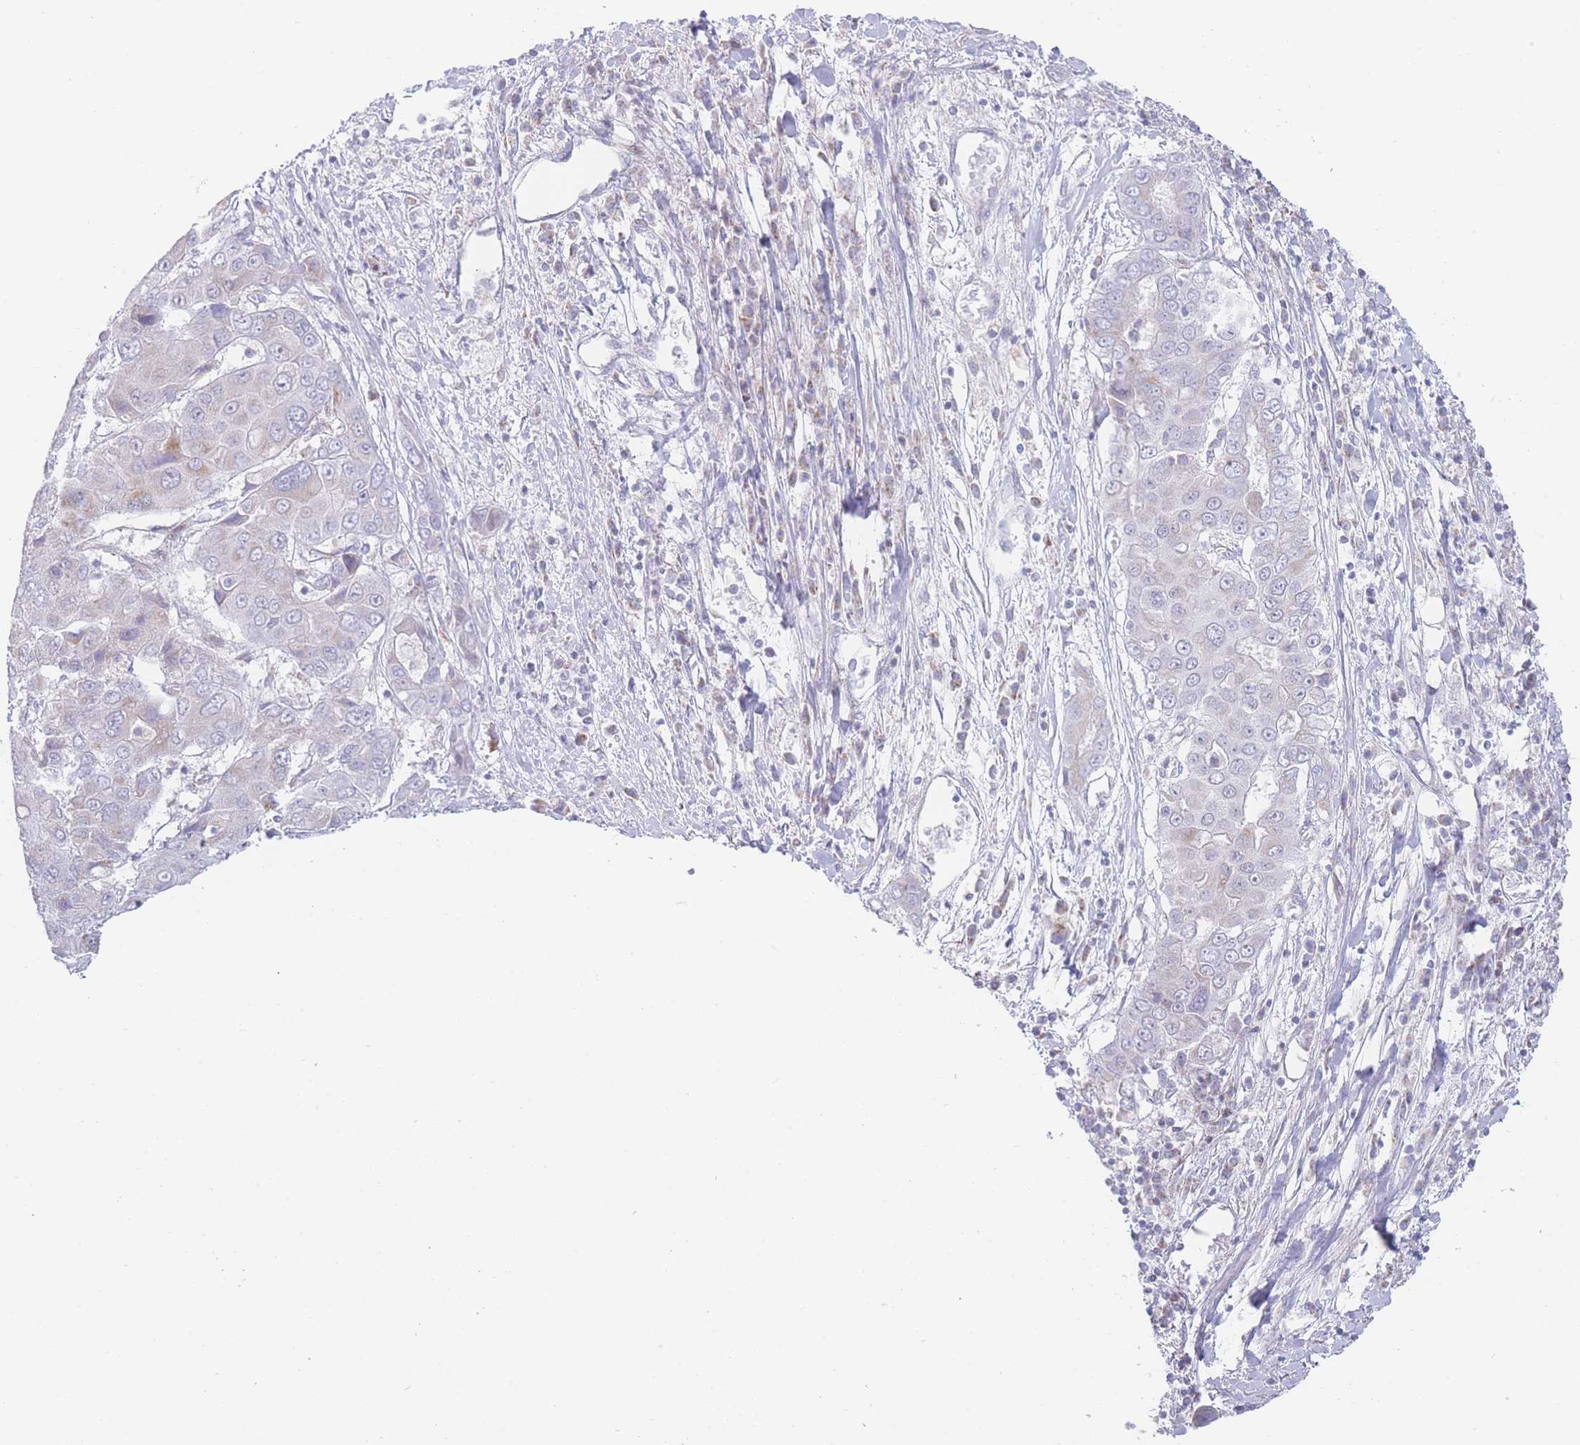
{"staining": {"intensity": "weak", "quantity": "<25%", "location": "cytoplasmic/membranous"}, "tissue": "liver cancer", "cell_type": "Tumor cells", "image_type": "cancer", "snomed": [{"axis": "morphology", "description": "Cholangiocarcinoma"}, {"axis": "topography", "description": "Liver"}], "caption": "The micrograph displays no staining of tumor cells in liver cancer (cholangiocarcinoma).", "gene": "GPAM", "patient": {"sex": "male", "age": 67}}